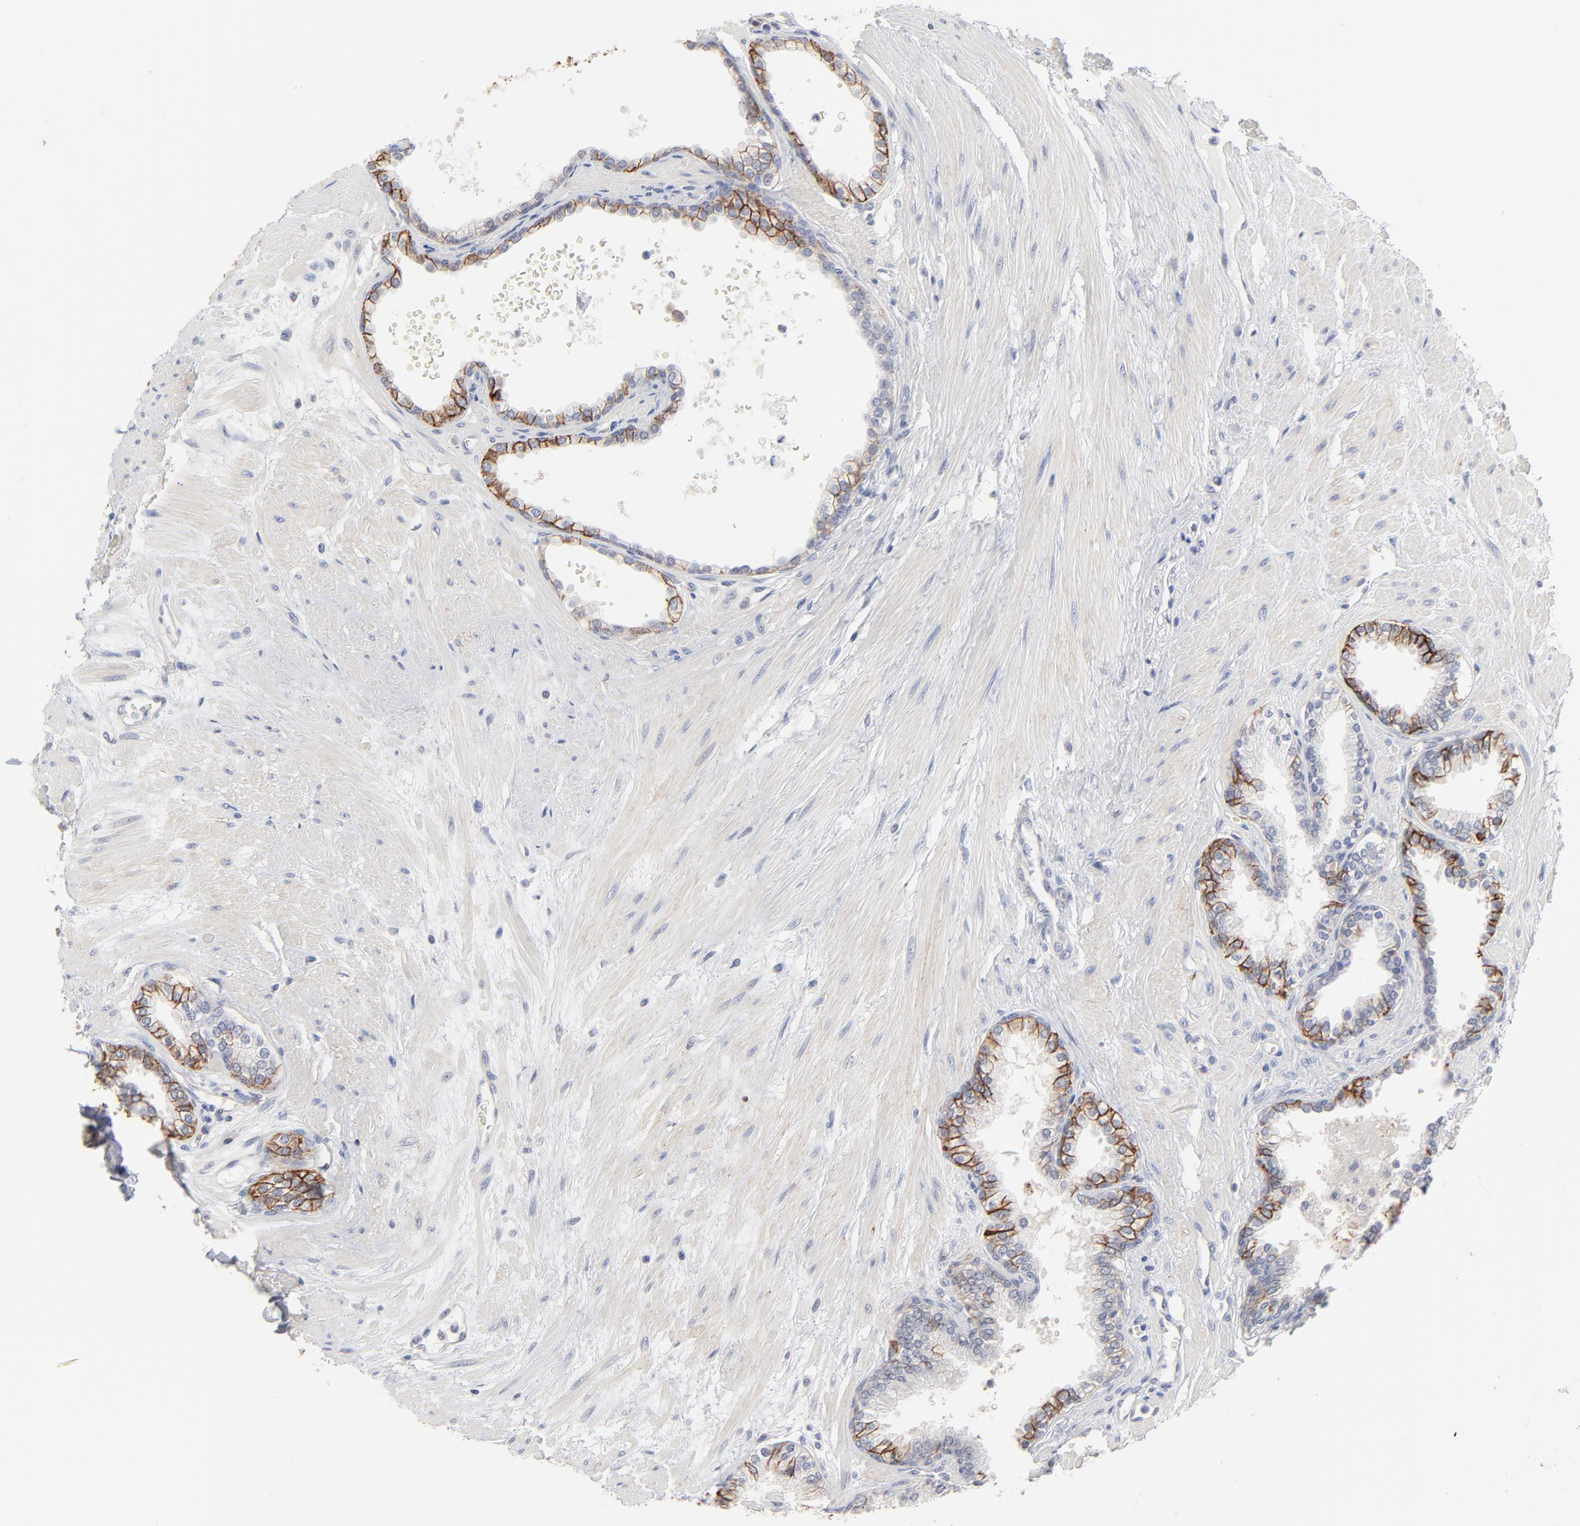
{"staining": {"intensity": "strong", "quantity": "25%-75%", "location": "cytoplasmic/membranous"}, "tissue": "prostate", "cell_type": "Glandular cells", "image_type": "normal", "snomed": [{"axis": "morphology", "description": "Normal tissue, NOS"}, {"axis": "topography", "description": "Prostate"}], "caption": "Immunohistochemical staining of unremarkable human prostate displays 25%-75% levels of strong cytoplasmic/membranous protein positivity in approximately 25%-75% of glandular cells.", "gene": "SLC16A1", "patient": {"sex": "male", "age": 64}}